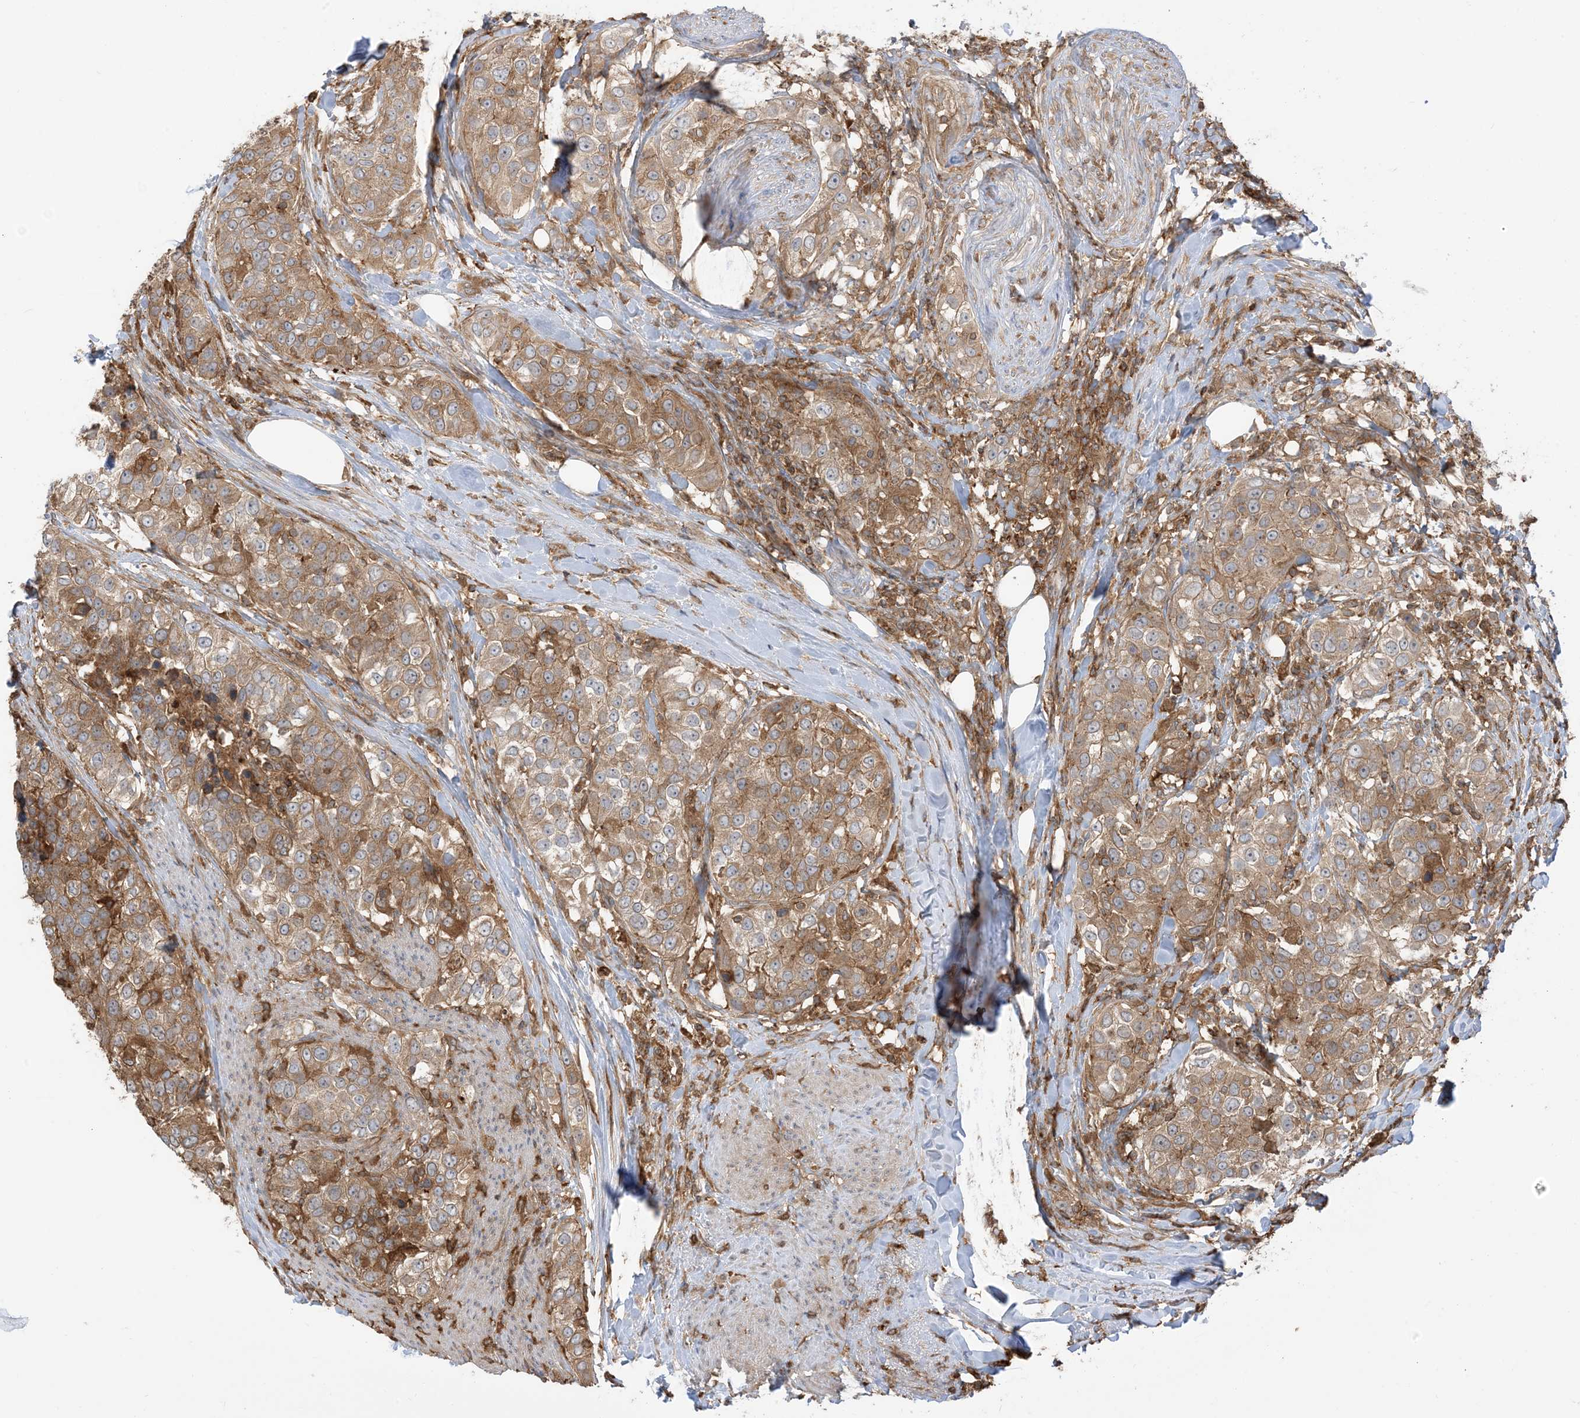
{"staining": {"intensity": "moderate", "quantity": ">75%", "location": "cytoplasmic/membranous"}, "tissue": "urothelial cancer", "cell_type": "Tumor cells", "image_type": "cancer", "snomed": [{"axis": "morphology", "description": "Urothelial carcinoma, High grade"}, {"axis": "topography", "description": "Urinary bladder"}], "caption": "This is a histology image of IHC staining of high-grade urothelial carcinoma, which shows moderate expression in the cytoplasmic/membranous of tumor cells.", "gene": "CAPZB", "patient": {"sex": "female", "age": 80}}